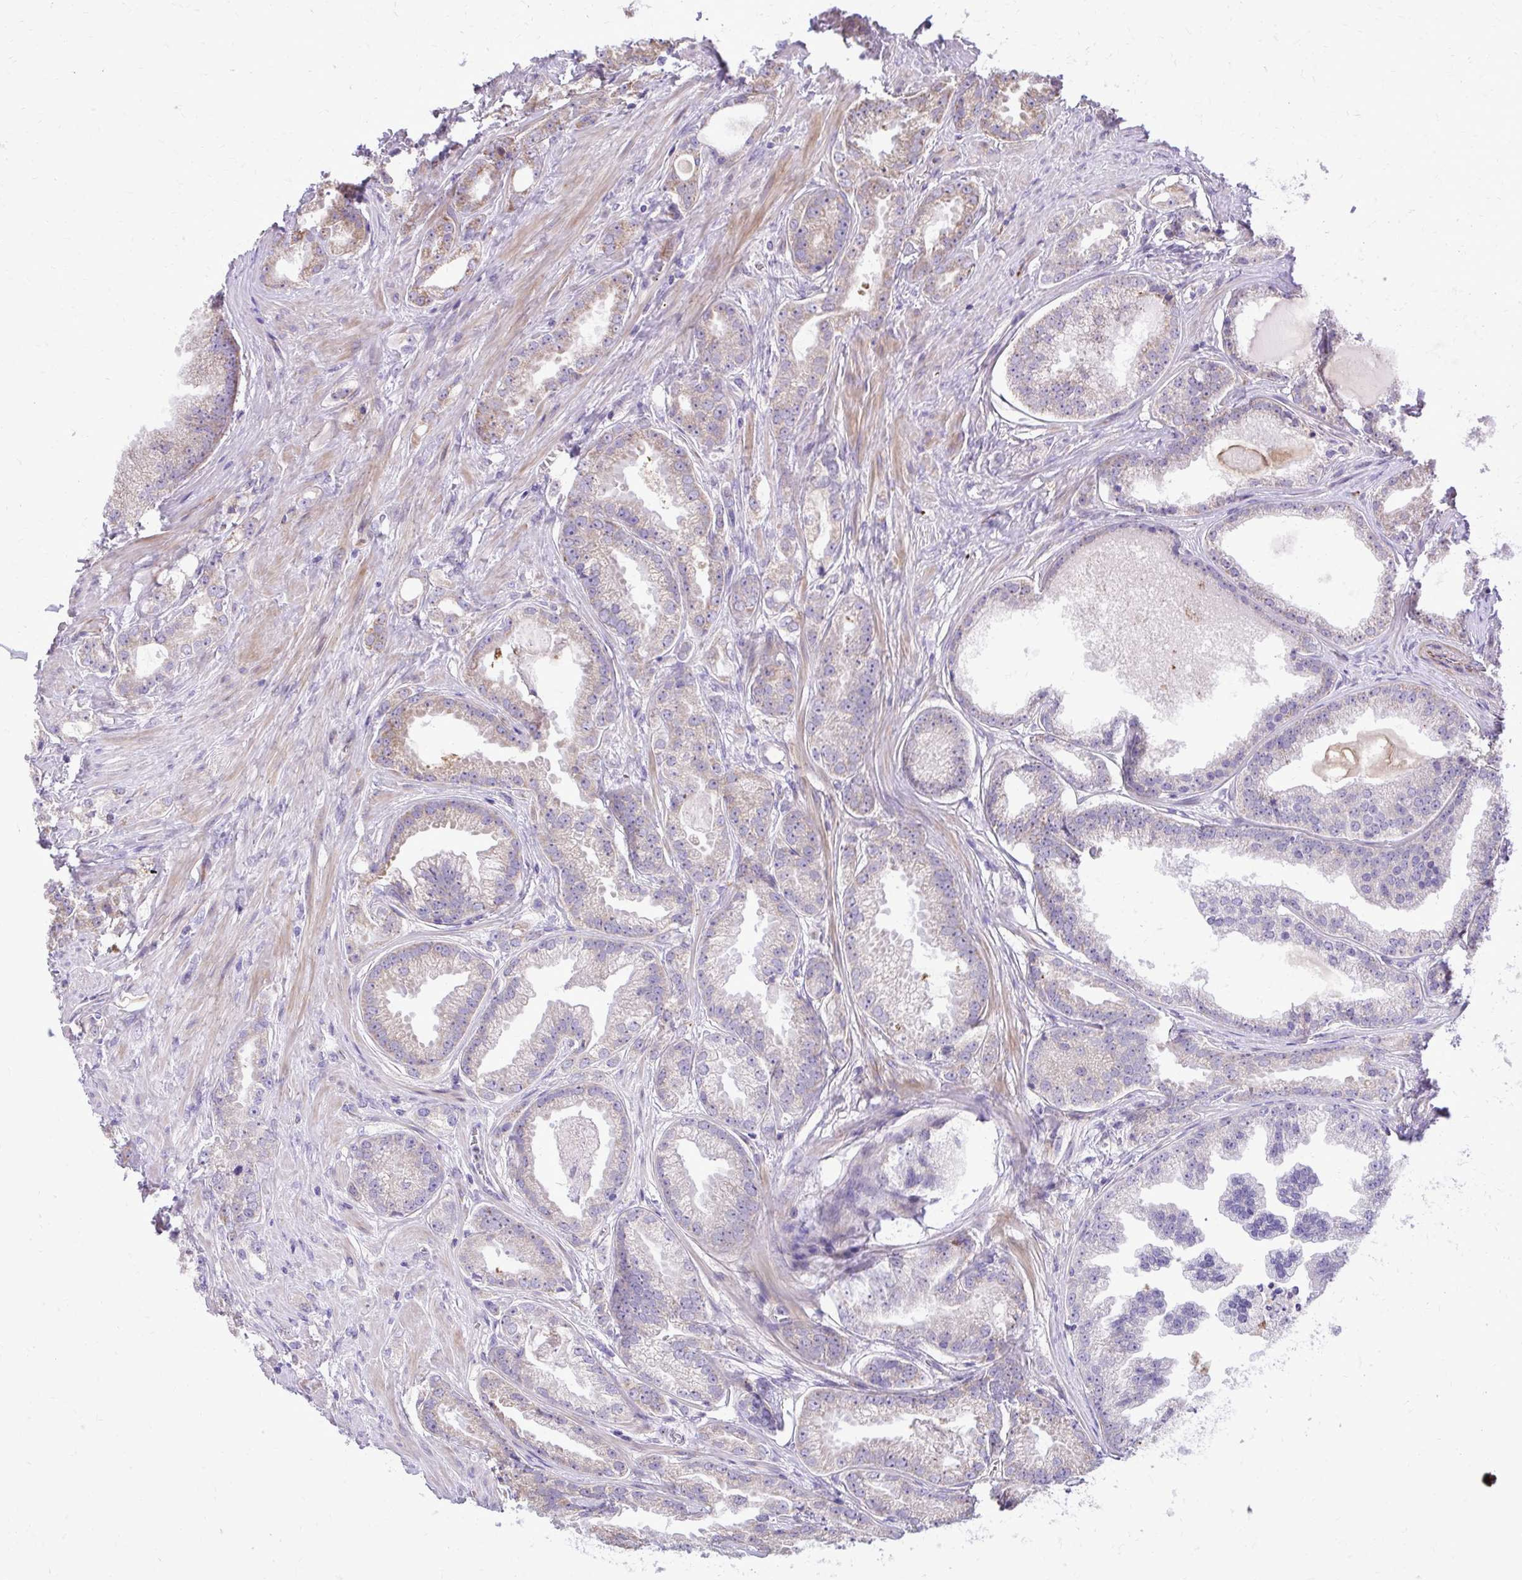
{"staining": {"intensity": "weak", "quantity": "<25%", "location": "cytoplasmic/membranous"}, "tissue": "prostate cancer", "cell_type": "Tumor cells", "image_type": "cancer", "snomed": [{"axis": "morphology", "description": "Adenocarcinoma, Low grade"}, {"axis": "topography", "description": "Prostate"}], "caption": "This is an IHC micrograph of human prostate cancer (low-grade adenocarcinoma). There is no expression in tumor cells.", "gene": "ABCC3", "patient": {"sex": "male", "age": 65}}